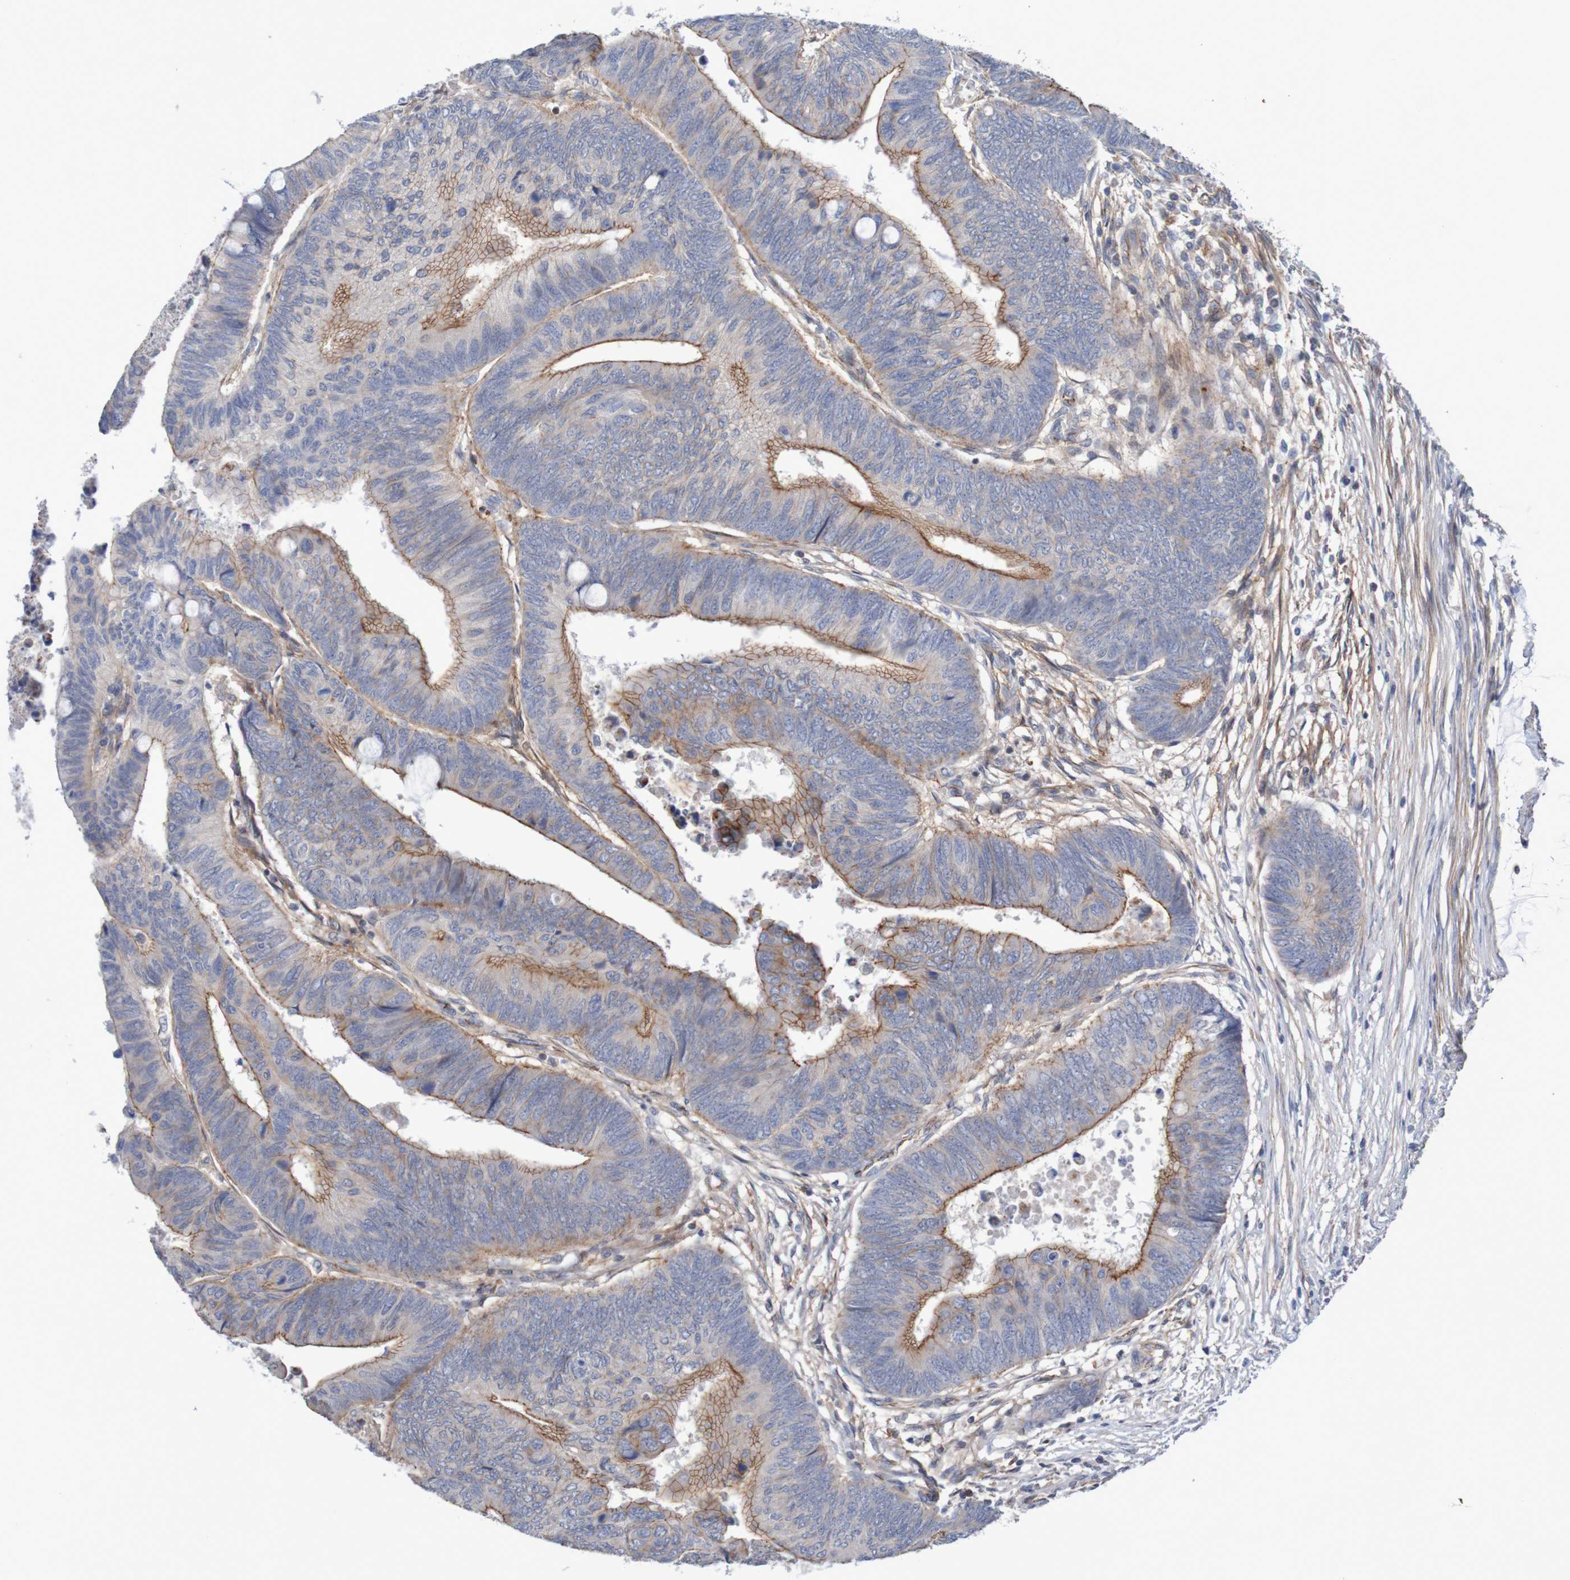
{"staining": {"intensity": "moderate", "quantity": "25%-75%", "location": "cytoplasmic/membranous"}, "tissue": "colorectal cancer", "cell_type": "Tumor cells", "image_type": "cancer", "snomed": [{"axis": "morphology", "description": "Normal tissue, NOS"}, {"axis": "morphology", "description": "Adenocarcinoma, NOS"}, {"axis": "topography", "description": "Rectum"}, {"axis": "topography", "description": "Peripheral nerve tissue"}], "caption": "Tumor cells demonstrate medium levels of moderate cytoplasmic/membranous expression in approximately 25%-75% of cells in adenocarcinoma (colorectal). Using DAB (brown) and hematoxylin (blue) stains, captured at high magnification using brightfield microscopy.", "gene": "NECTIN2", "patient": {"sex": "male", "age": 92}}